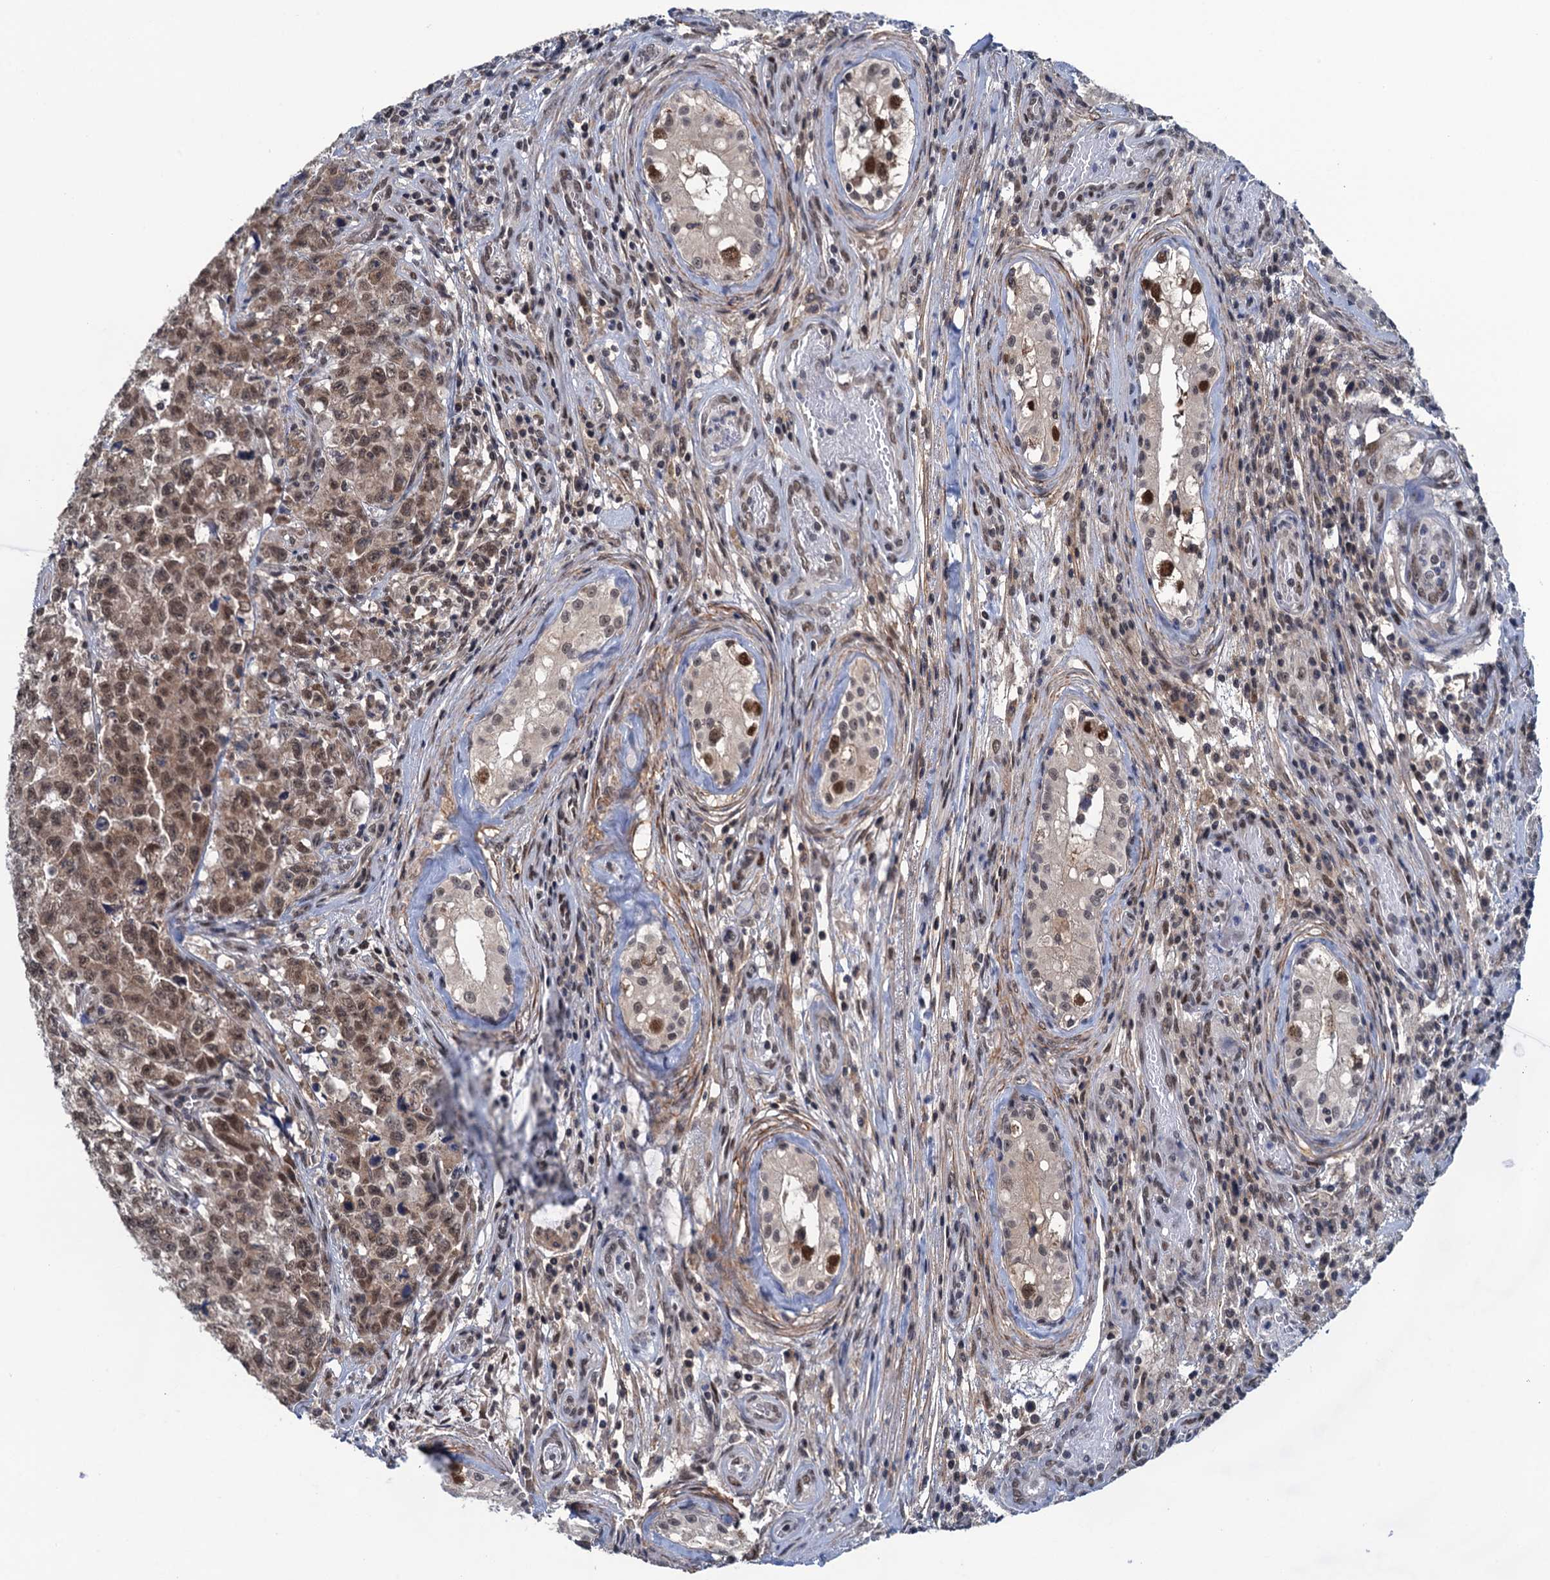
{"staining": {"intensity": "moderate", "quantity": ">75%", "location": "nuclear"}, "tissue": "testis cancer", "cell_type": "Tumor cells", "image_type": "cancer", "snomed": [{"axis": "morphology", "description": "Carcinoma, Embryonal, NOS"}, {"axis": "topography", "description": "Testis"}], "caption": "A brown stain highlights moderate nuclear positivity of a protein in human testis cancer (embryonal carcinoma) tumor cells.", "gene": "SAE1", "patient": {"sex": "male", "age": 28}}